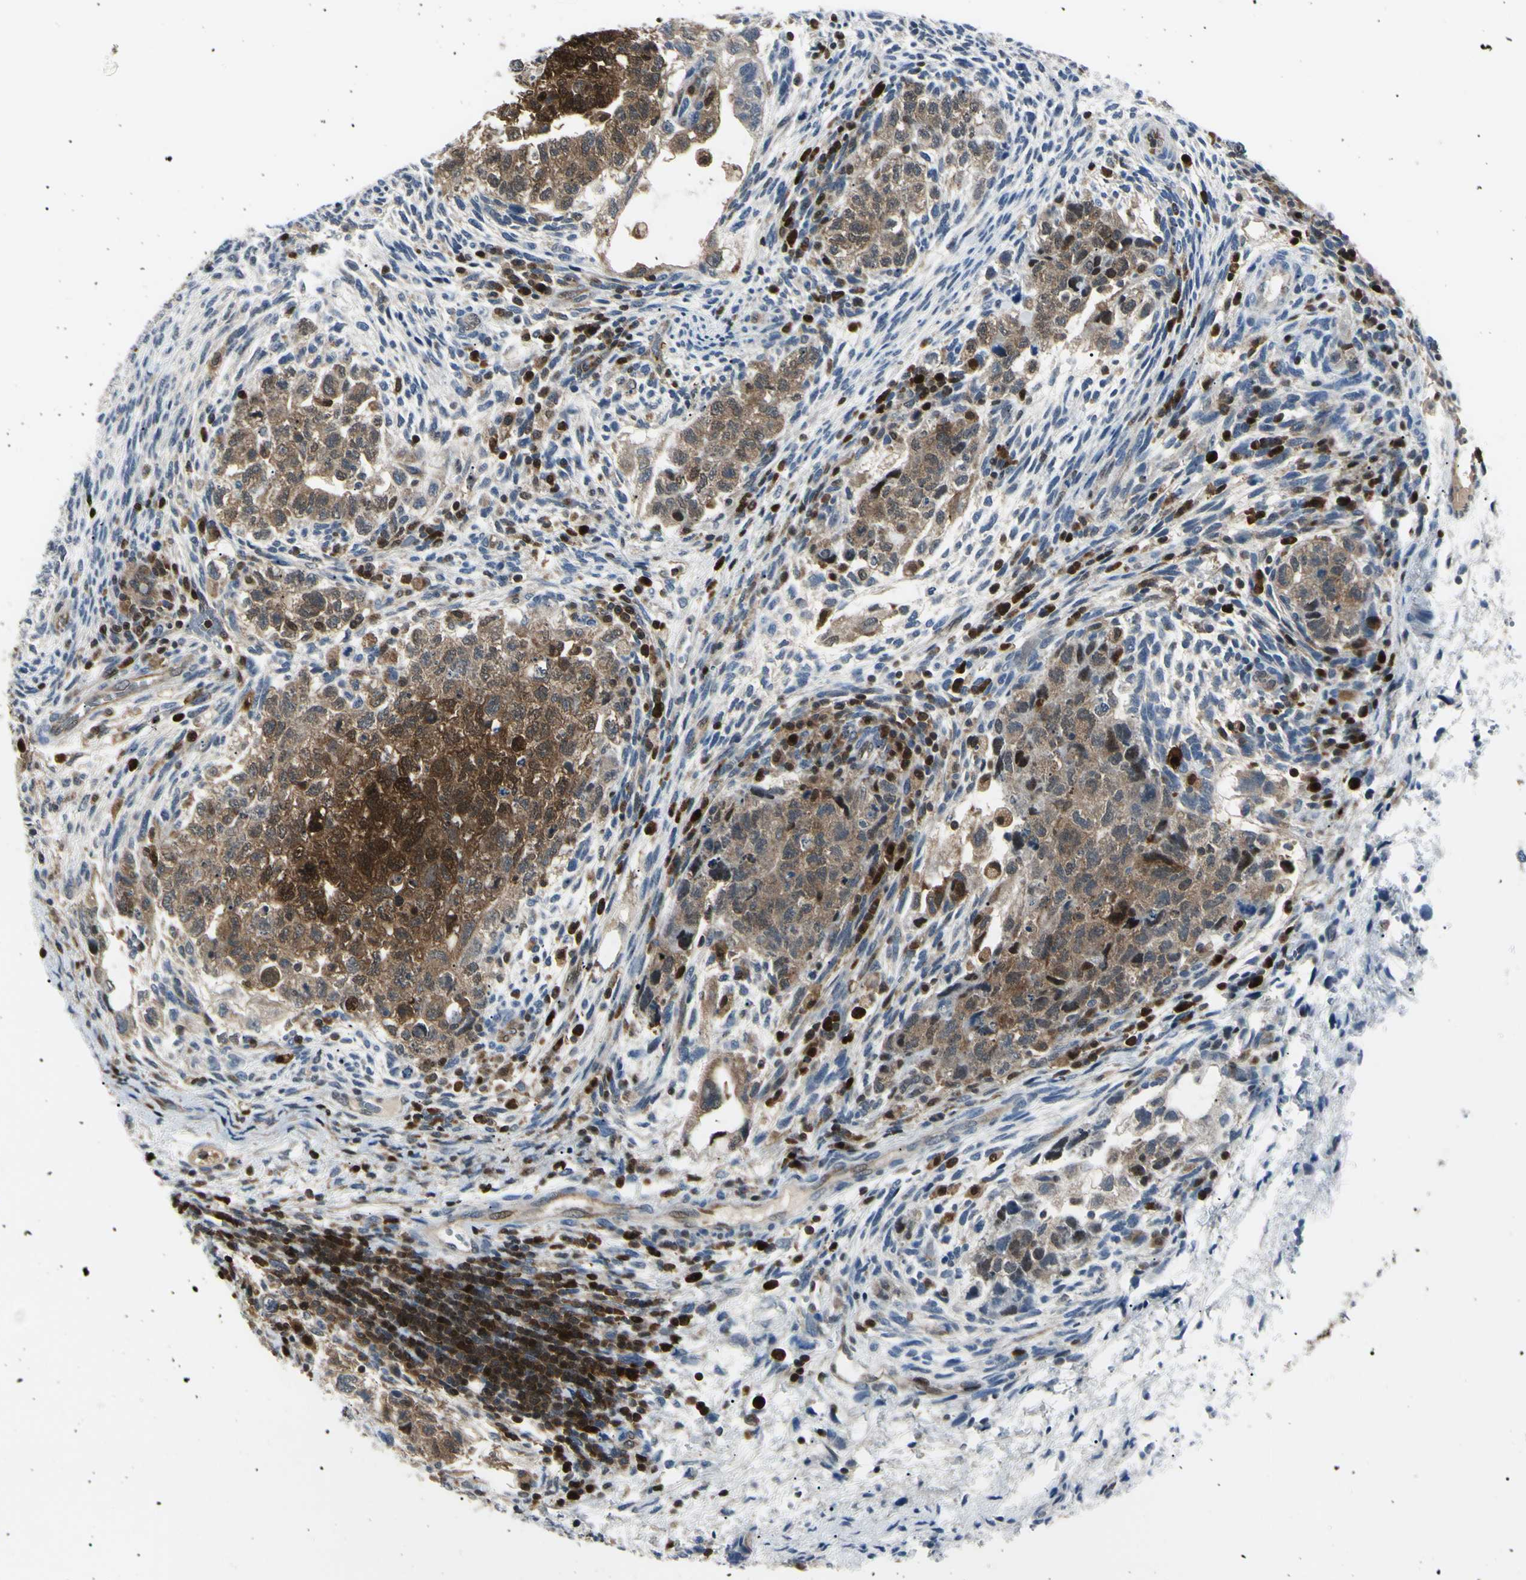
{"staining": {"intensity": "strong", "quantity": ">75%", "location": "cytoplasmic/membranous,nuclear"}, "tissue": "testis cancer", "cell_type": "Tumor cells", "image_type": "cancer", "snomed": [{"axis": "morphology", "description": "Normal tissue, NOS"}, {"axis": "morphology", "description": "Carcinoma, Embryonal, NOS"}, {"axis": "topography", "description": "Testis"}], "caption": "Strong cytoplasmic/membranous and nuclear expression for a protein is seen in about >75% of tumor cells of testis embryonal carcinoma using immunohistochemistry (IHC).", "gene": "PGK1", "patient": {"sex": "male", "age": 36}}